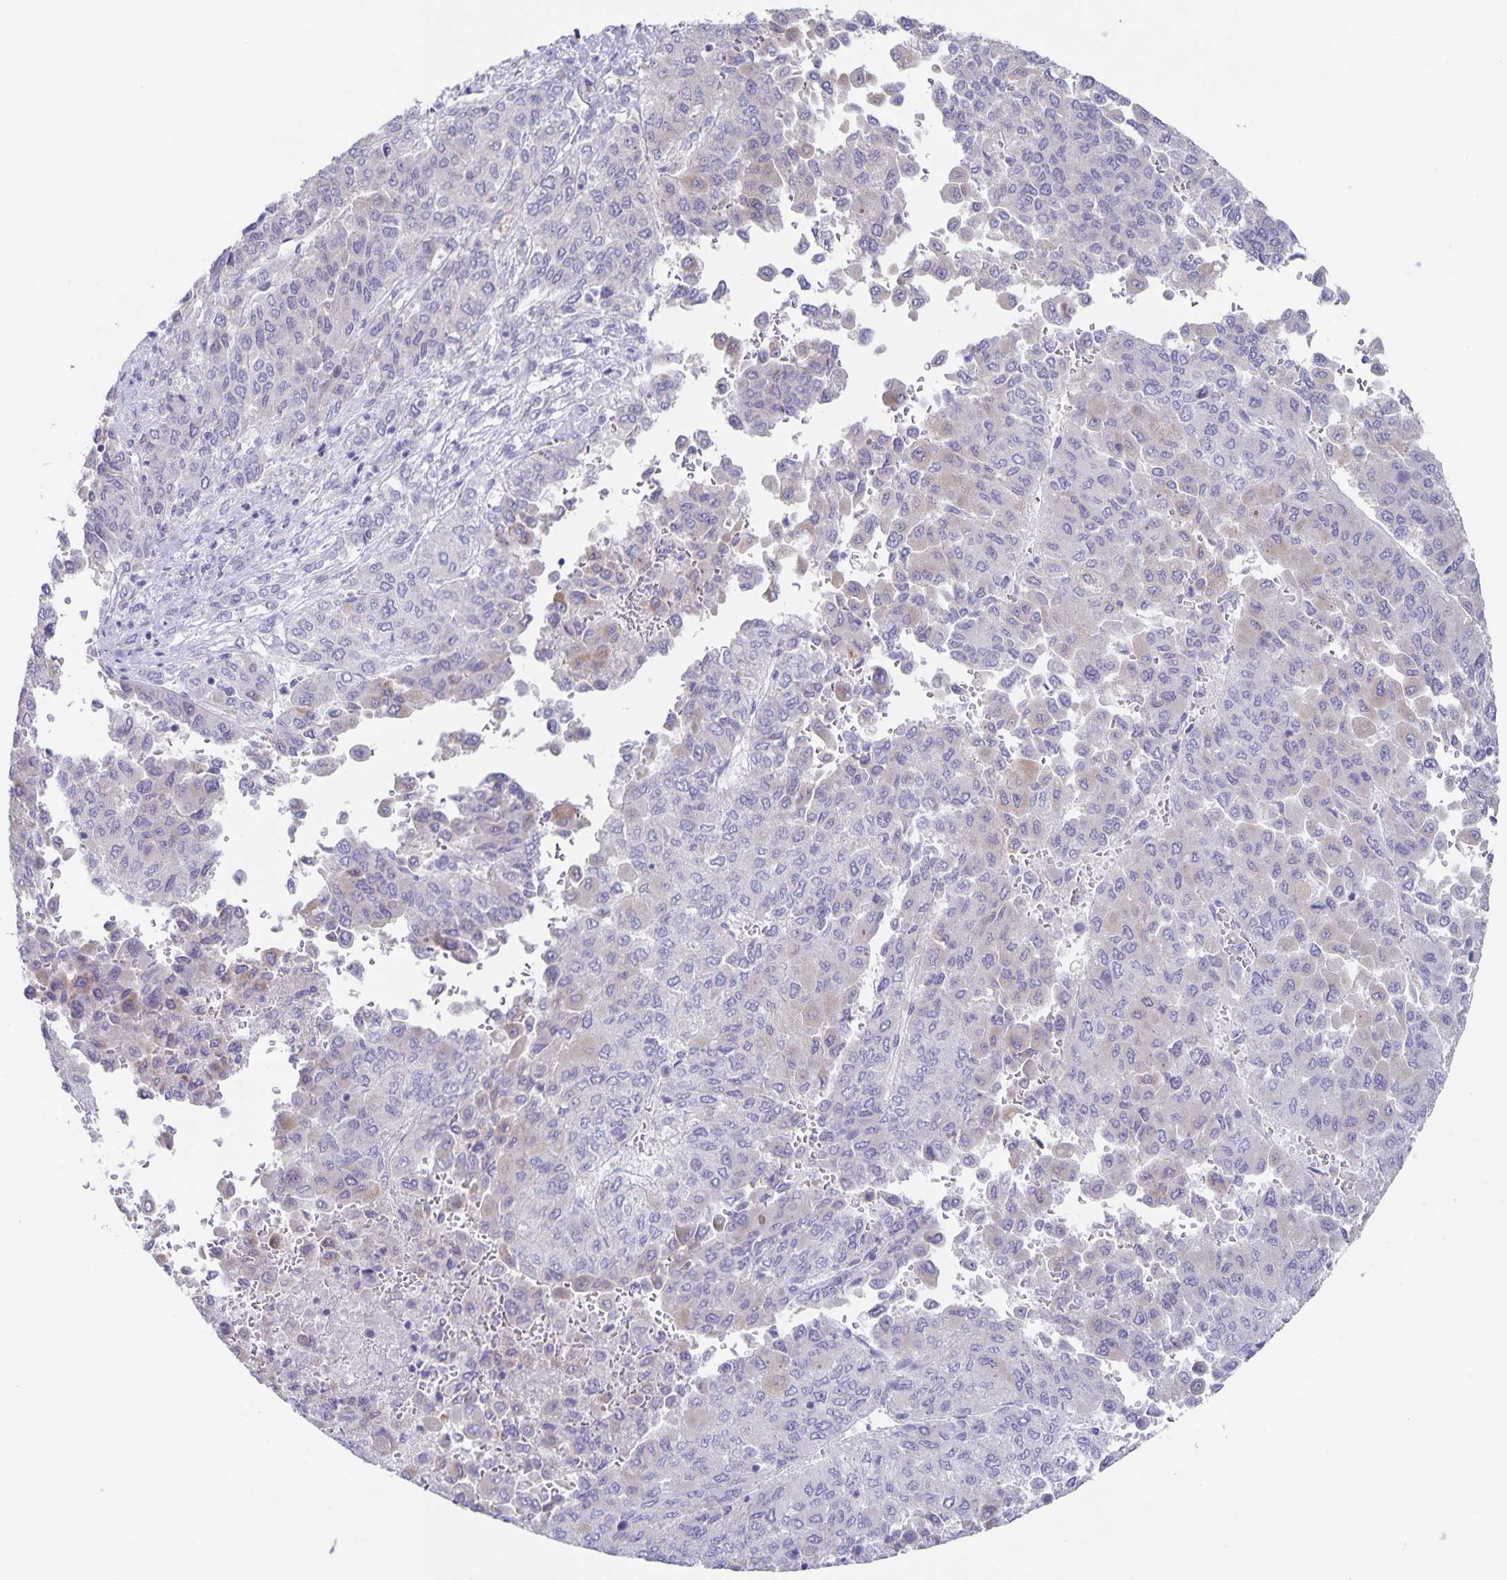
{"staining": {"intensity": "negative", "quantity": "none", "location": "none"}, "tissue": "liver cancer", "cell_type": "Tumor cells", "image_type": "cancer", "snomed": [{"axis": "morphology", "description": "Carcinoma, Hepatocellular, NOS"}, {"axis": "topography", "description": "Liver"}], "caption": "The immunohistochemistry micrograph has no significant staining in tumor cells of liver cancer (hepatocellular carcinoma) tissue. (DAB immunohistochemistry (IHC) visualized using brightfield microscopy, high magnification).", "gene": "RPL36A", "patient": {"sex": "female", "age": 41}}